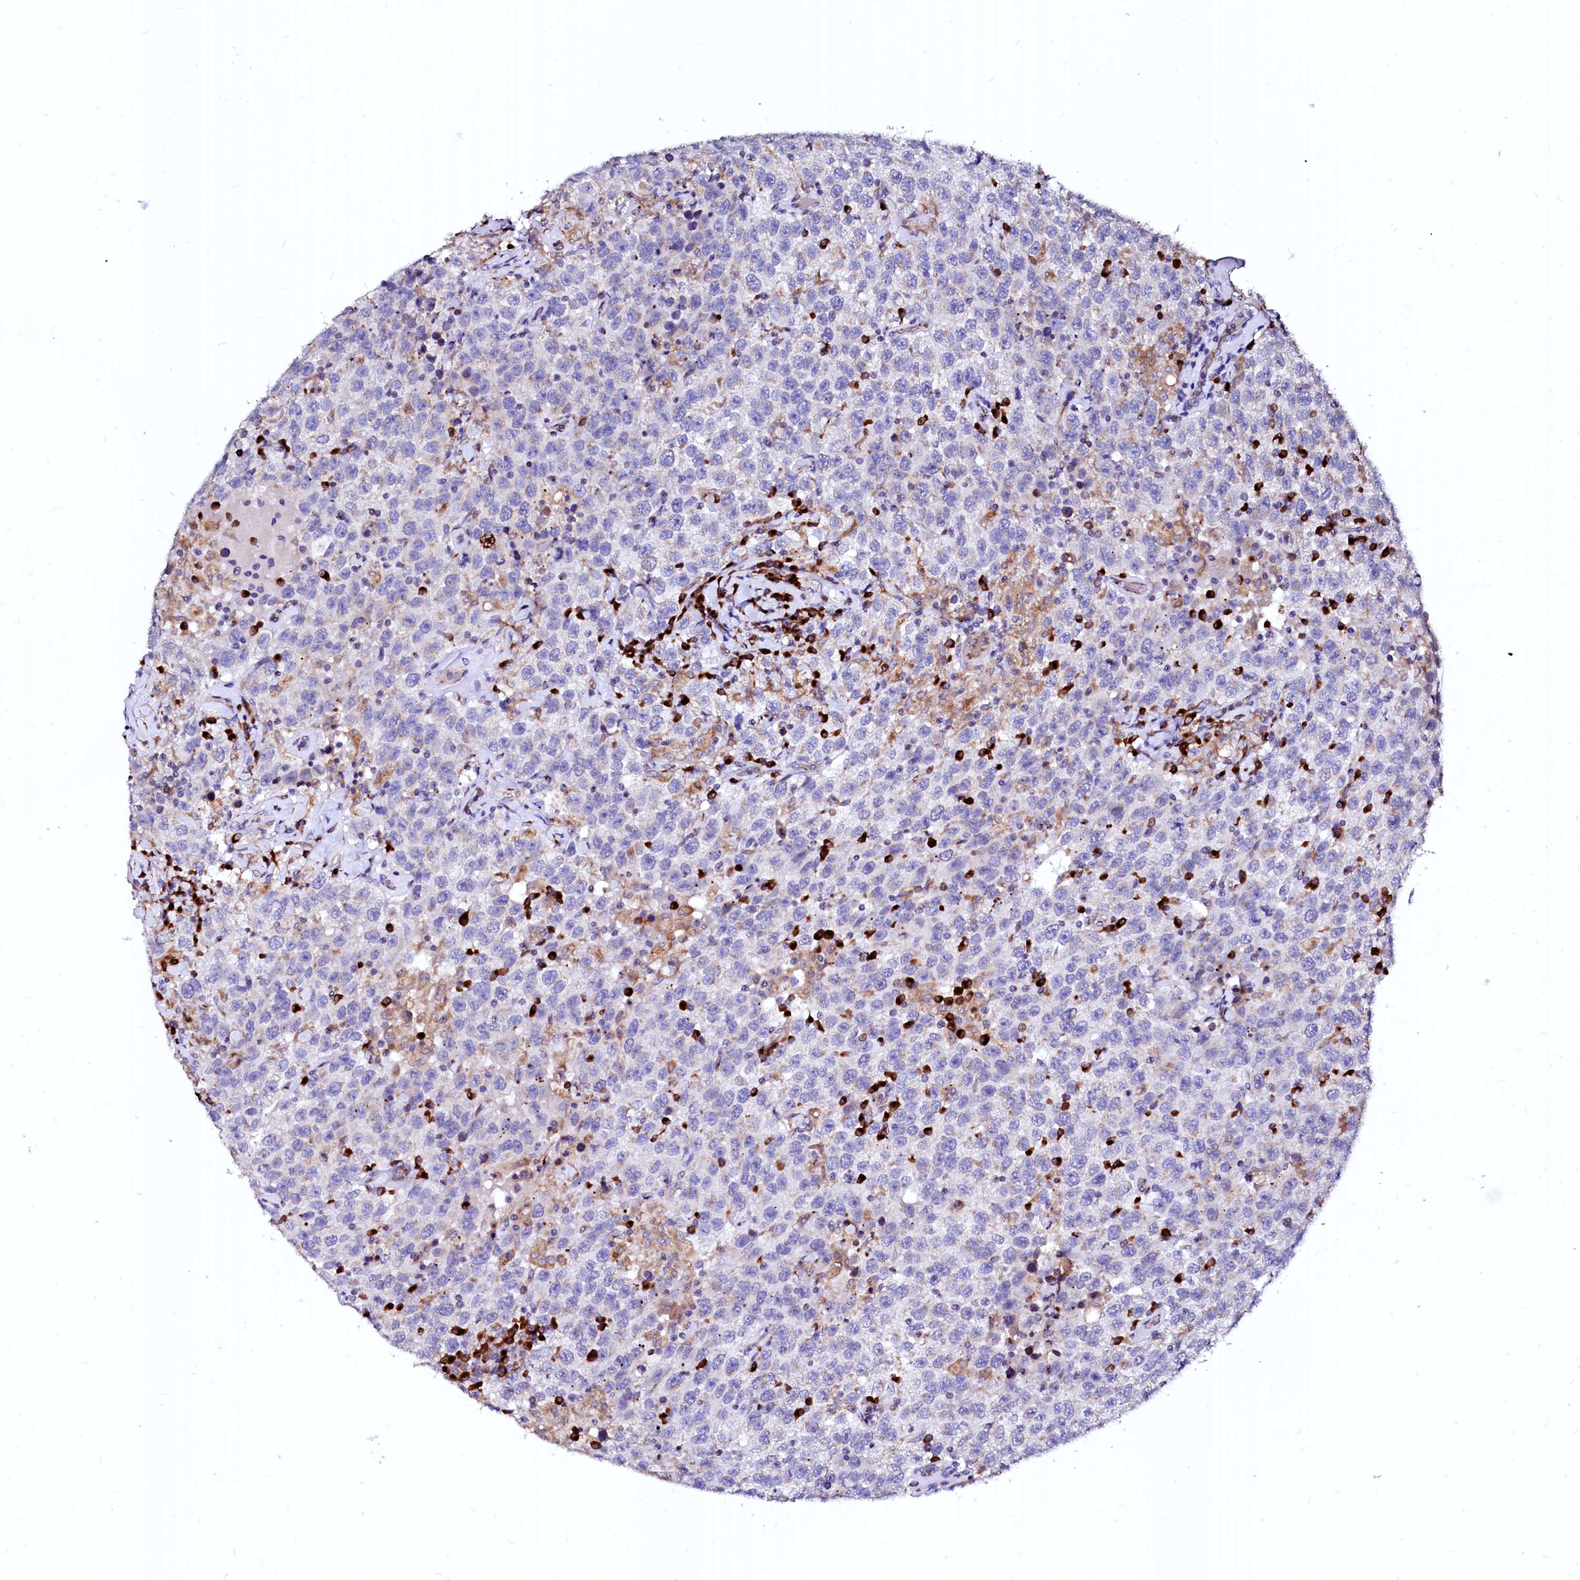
{"staining": {"intensity": "negative", "quantity": "none", "location": "none"}, "tissue": "testis cancer", "cell_type": "Tumor cells", "image_type": "cancer", "snomed": [{"axis": "morphology", "description": "Seminoma, NOS"}, {"axis": "topography", "description": "Testis"}], "caption": "This micrograph is of testis seminoma stained with IHC to label a protein in brown with the nuclei are counter-stained blue. There is no positivity in tumor cells.", "gene": "LMAN1", "patient": {"sex": "male", "age": 41}}